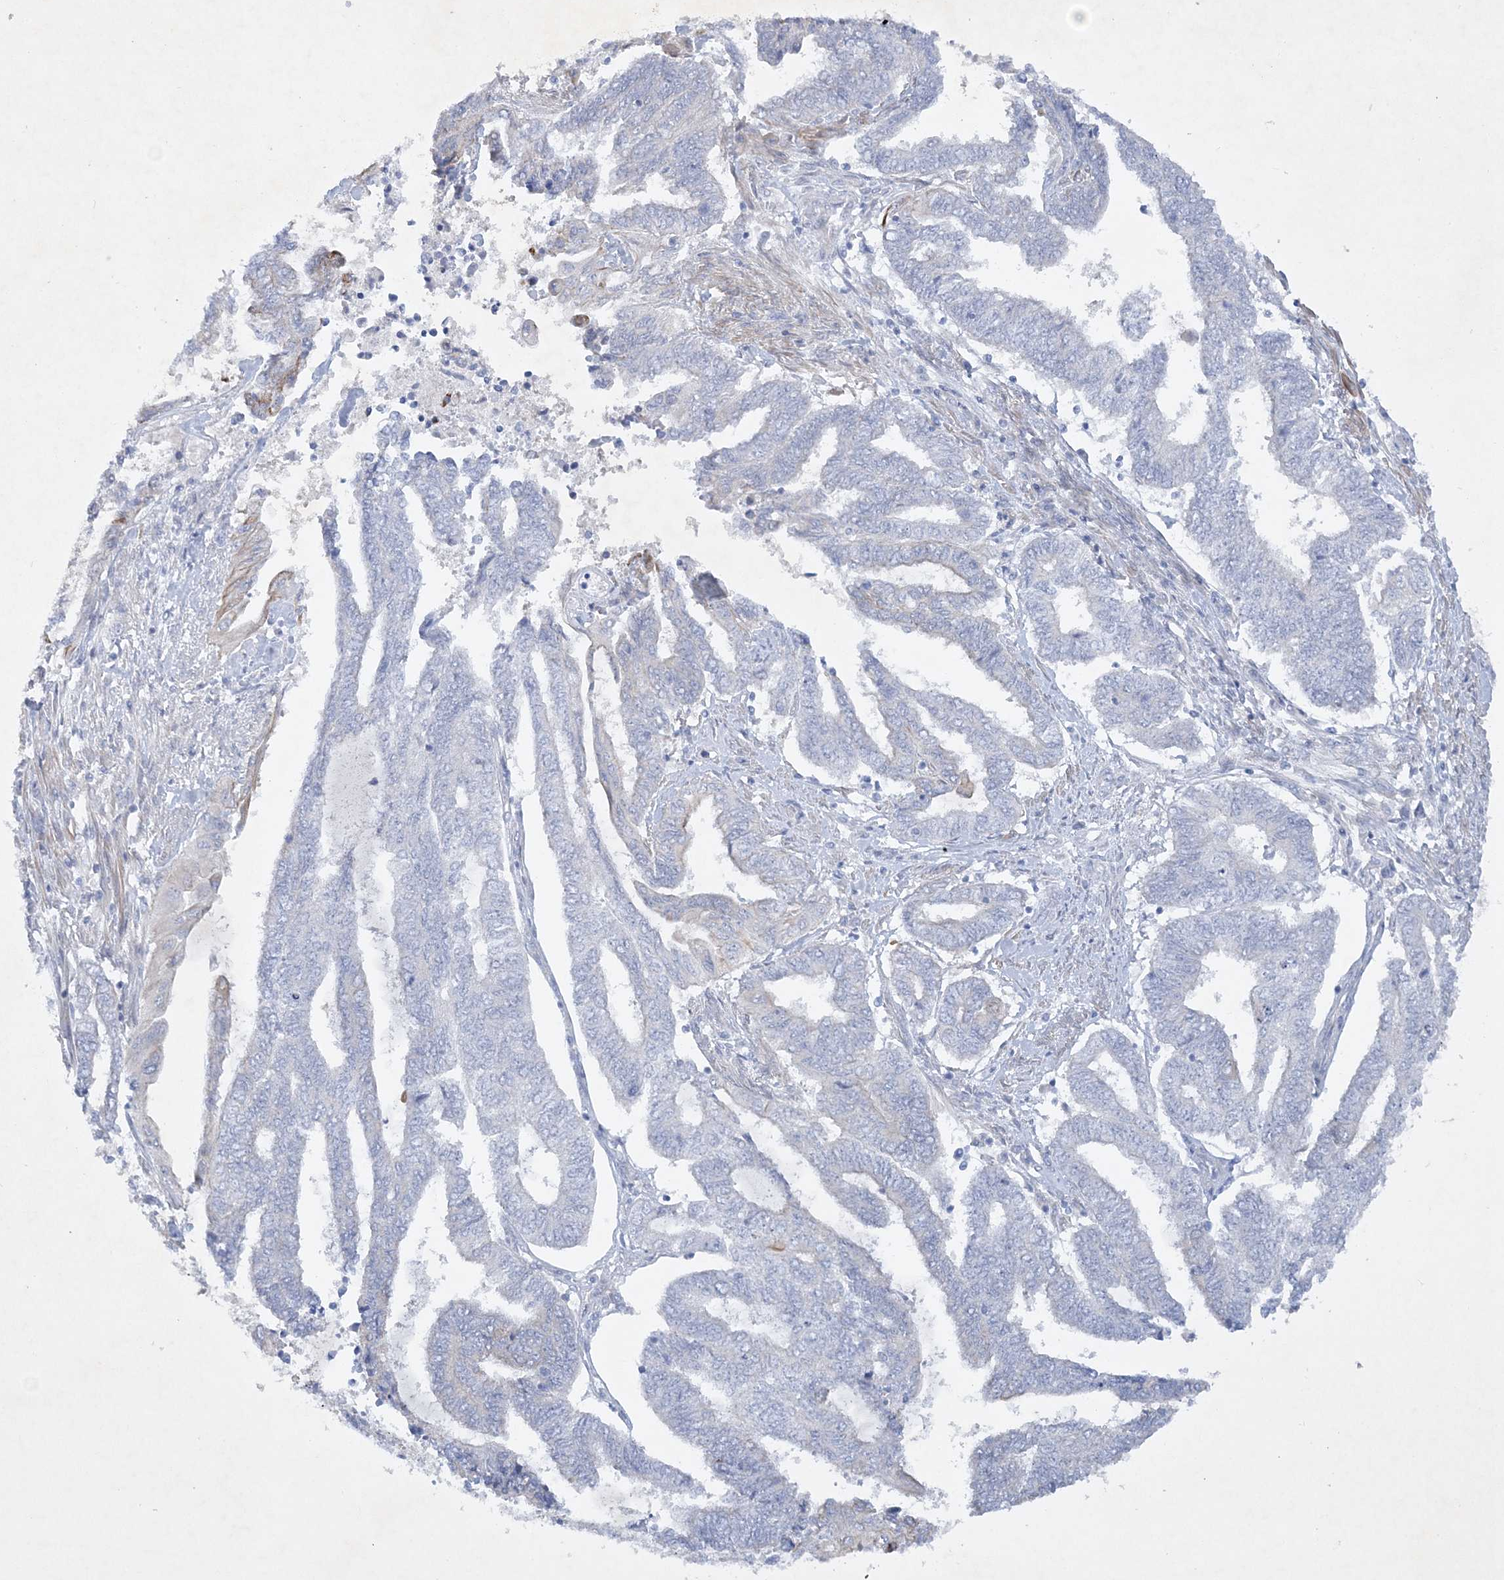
{"staining": {"intensity": "negative", "quantity": "none", "location": "none"}, "tissue": "endometrial cancer", "cell_type": "Tumor cells", "image_type": "cancer", "snomed": [{"axis": "morphology", "description": "Adenocarcinoma, NOS"}, {"axis": "topography", "description": "Uterus"}, {"axis": "topography", "description": "Endometrium"}], "caption": "The photomicrograph demonstrates no significant staining in tumor cells of adenocarcinoma (endometrial).", "gene": "FARSB", "patient": {"sex": "female", "age": 70}}